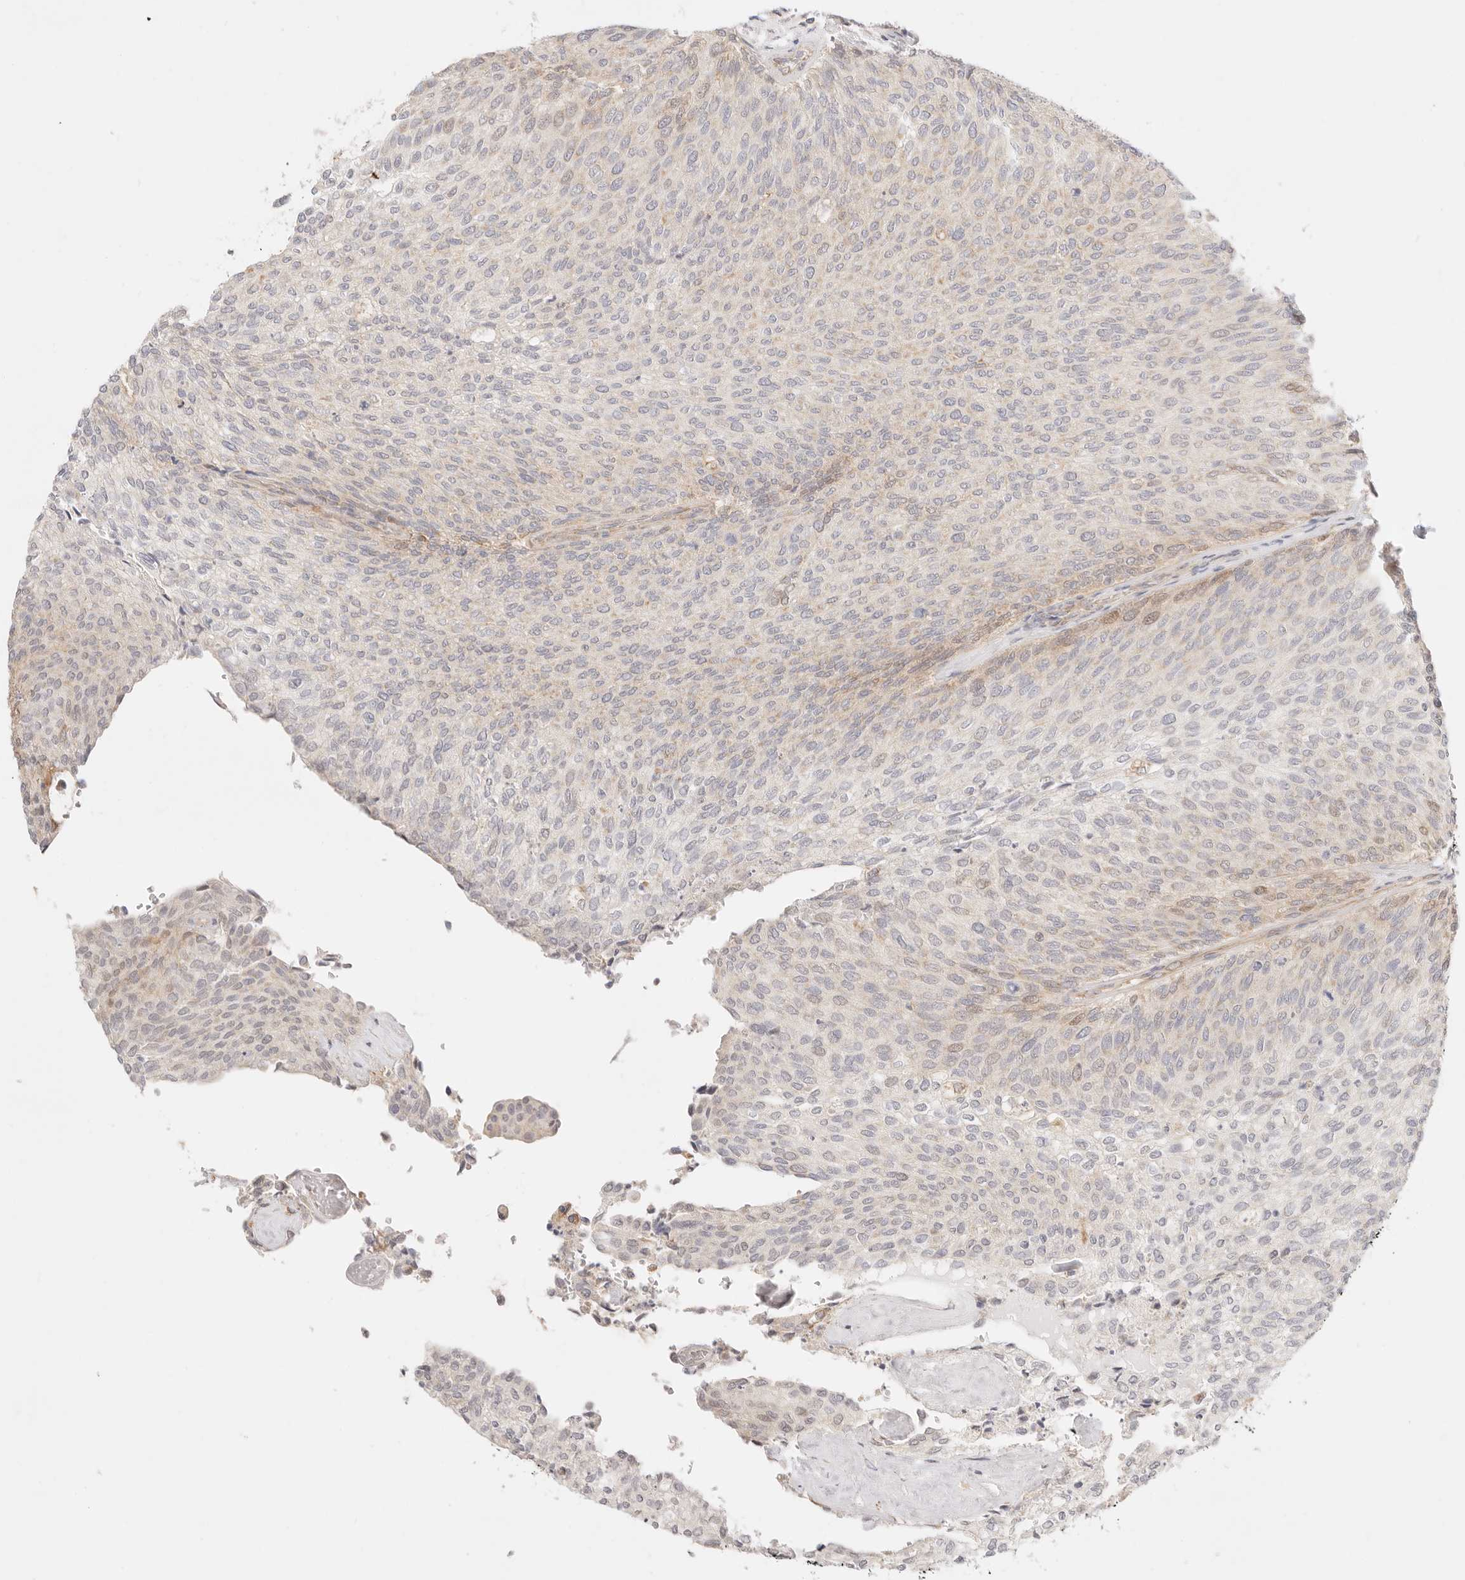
{"staining": {"intensity": "weak", "quantity": "25%-75%", "location": "cytoplasmic/membranous"}, "tissue": "urothelial cancer", "cell_type": "Tumor cells", "image_type": "cancer", "snomed": [{"axis": "morphology", "description": "Urothelial carcinoma, Low grade"}, {"axis": "topography", "description": "Urinary bladder"}], "caption": "Immunohistochemical staining of human low-grade urothelial carcinoma demonstrates low levels of weak cytoplasmic/membranous protein expression in approximately 25%-75% of tumor cells. Immunohistochemistry stains the protein of interest in brown and the nuclei are stained blue.", "gene": "ZC3H11A", "patient": {"sex": "female", "age": 79}}